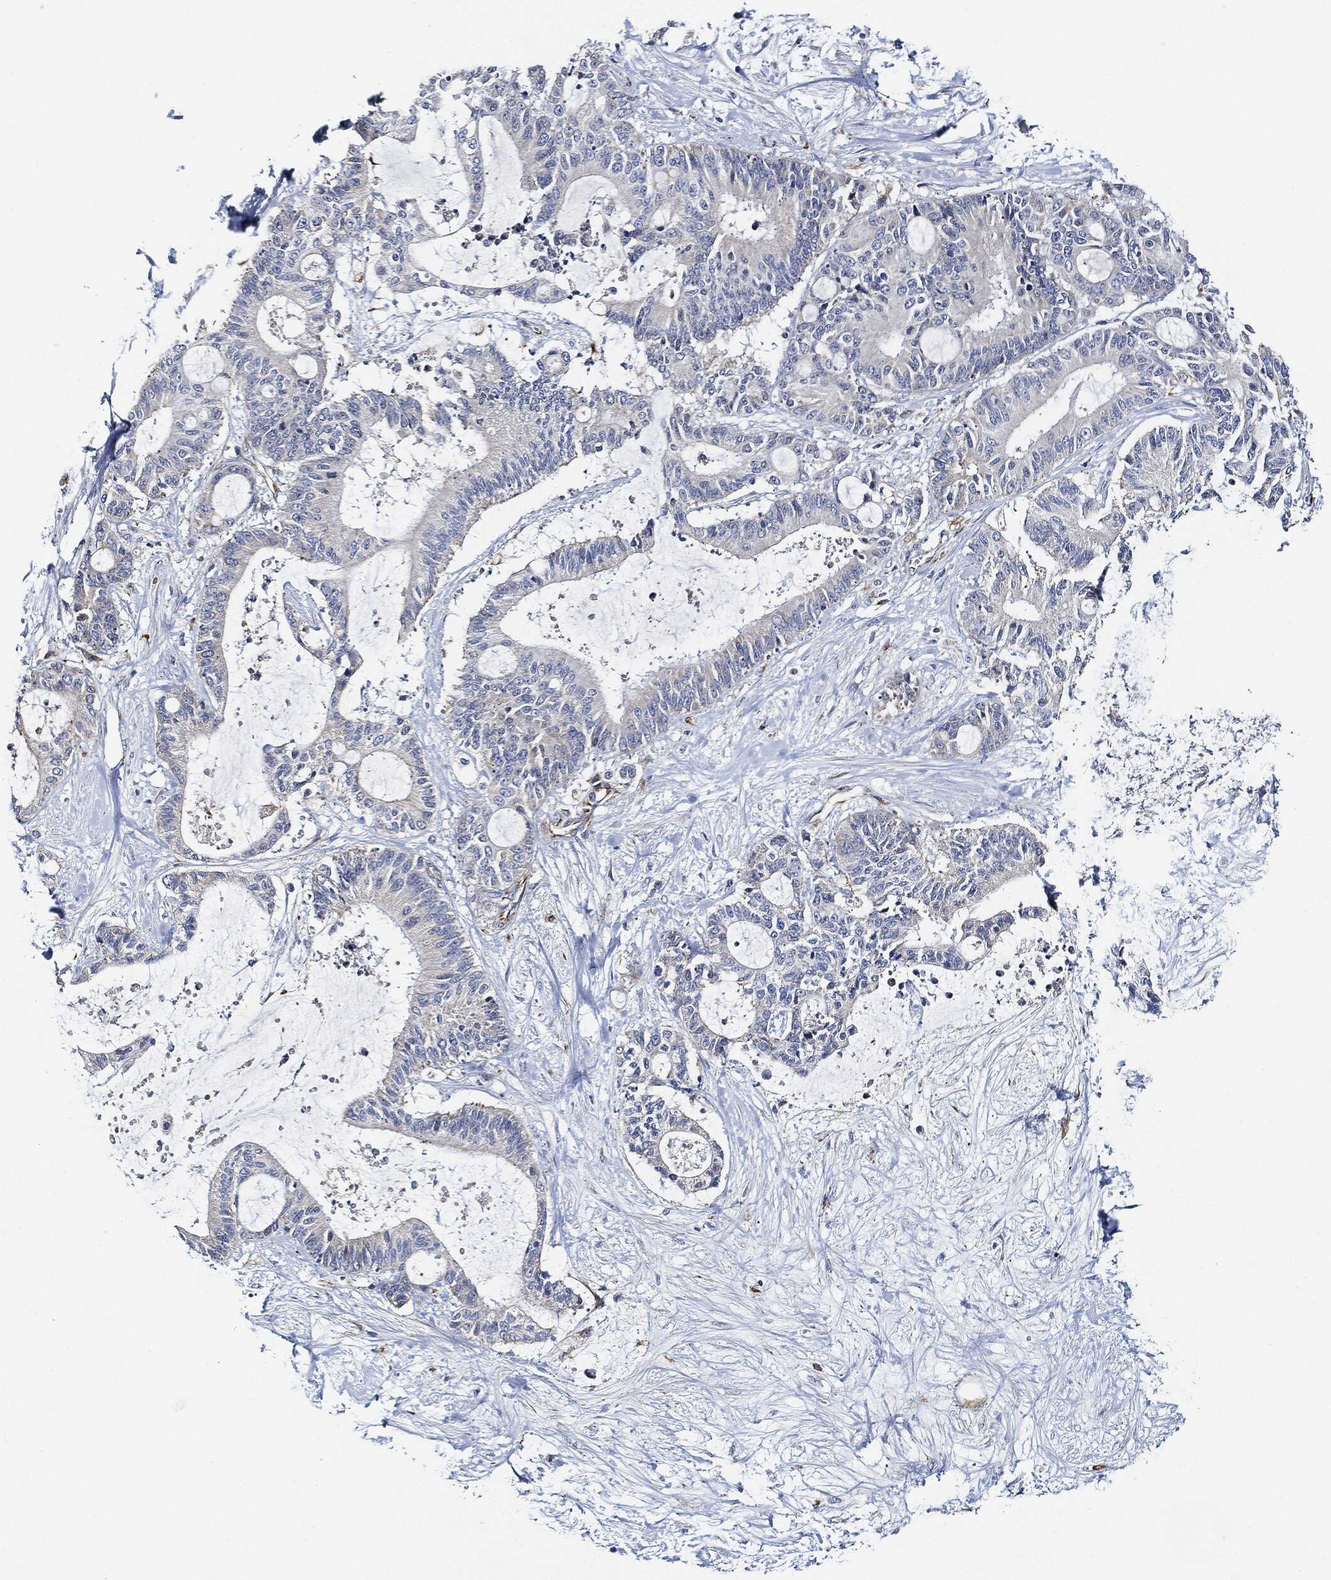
{"staining": {"intensity": "negative", "quantity": "none", "location": "none"}, "tissue": "liver cancer", "cell_type": "Tumor cells", "image_type": "cancer", "snomed": [{"axis": "morphology", "description": "Cholangiocarcinoma"}, {"axis": "topography", "description": "Liver"}], "caption": "This is an immunohistochemistry photomicrograph of human liver cancer. There is no positivity in tumor cells.", "gene": "THSD1", "patient": {"sex": "female", "age": 73}}